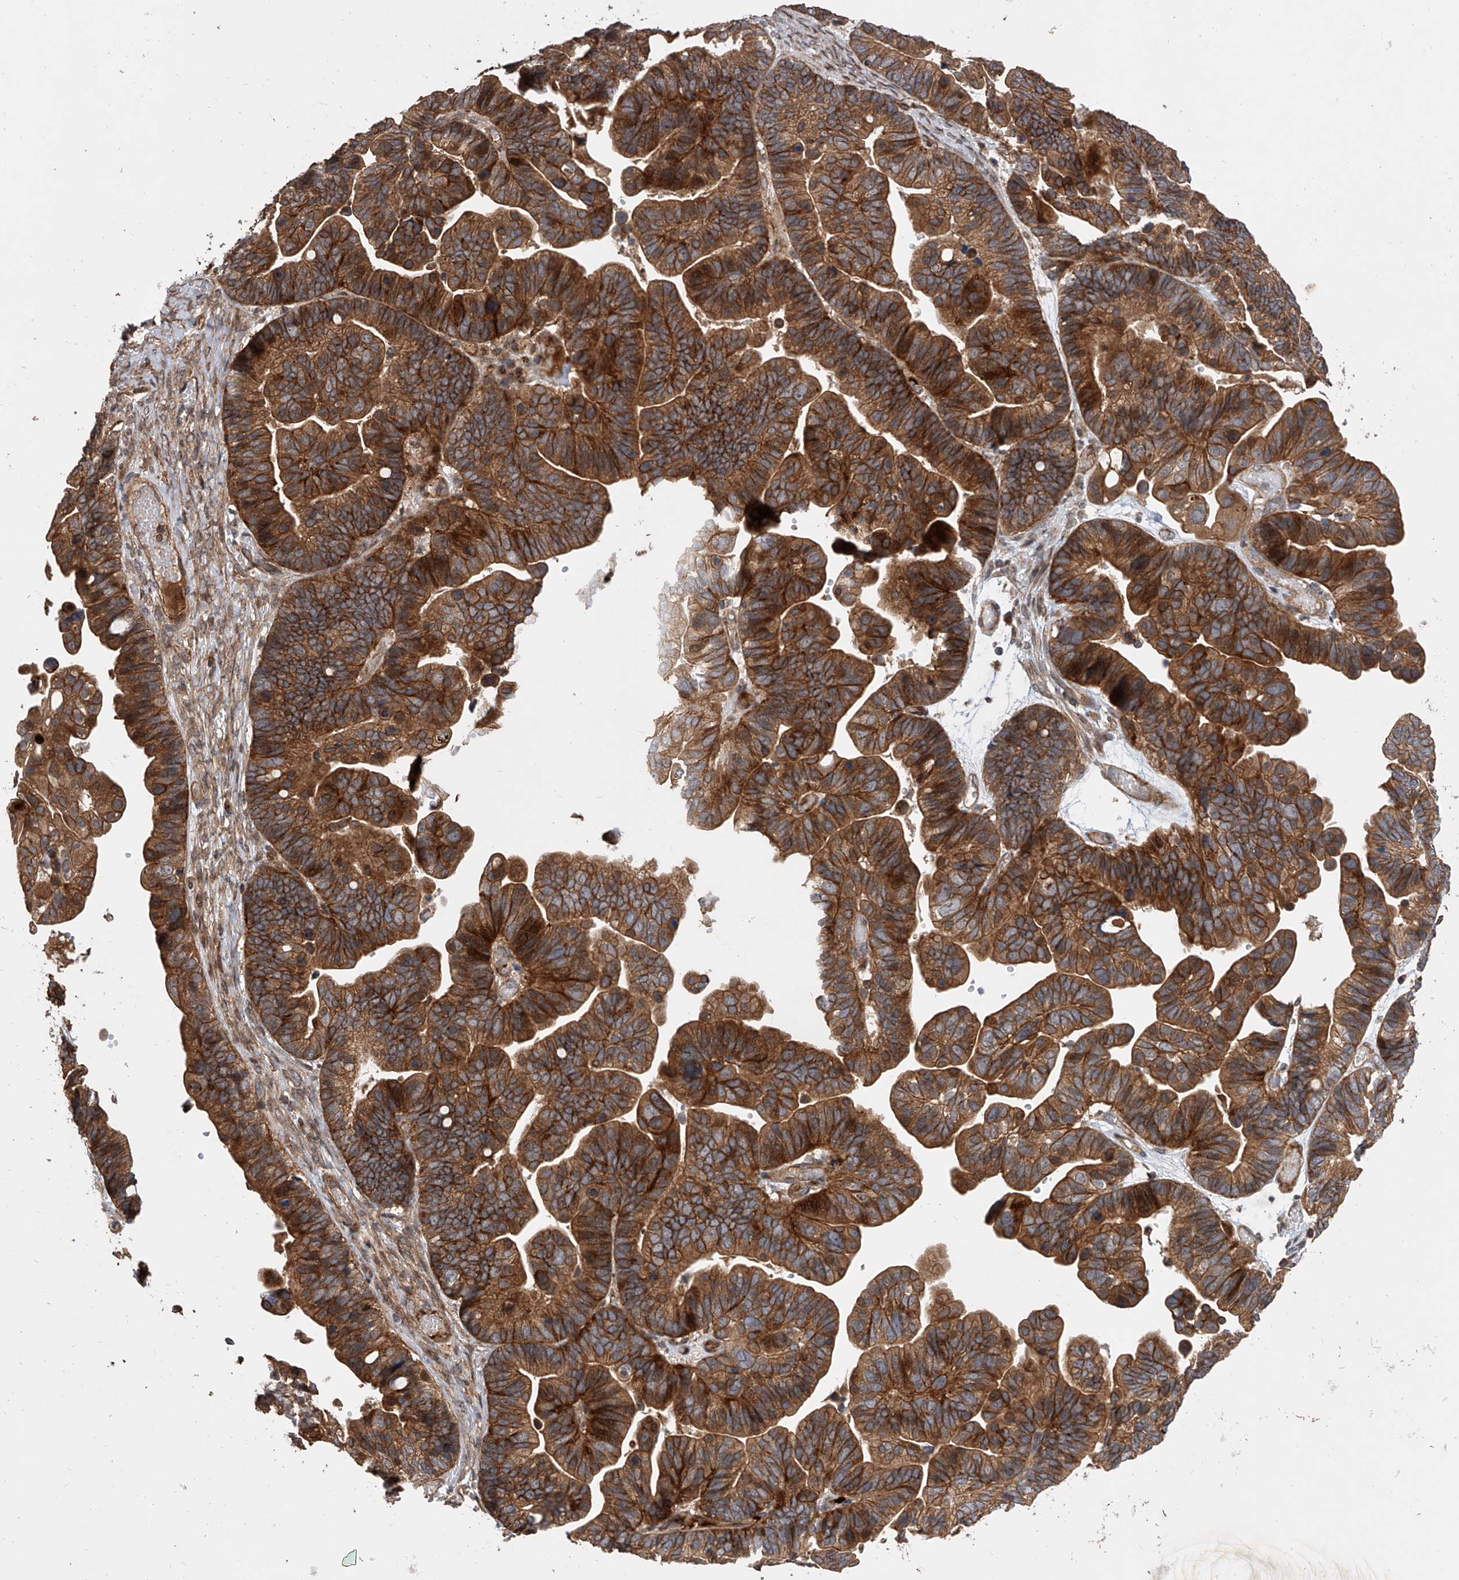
{"staining": {"intensity": "strong", "quantity": ">75%", "location": "cytoplasmic/membranous"}, "tissue": "ovarian cancer", "cell_type": "Tumor cells", "image_type": "cancer", "snomed": [{"axis": "morphology", "description": "Cystadenocarcinoma, serous, NOS"}, {"axis": "topography", "description": "Ovary"}], "caption": "This is a micrograph of immunohistochemistry staining of ovarian serous cystadenocarcinoma, which shows strong positivity in the cytoplasmic/membranous of tumor cells.", "gene": "USP47", "patient": {"sex": "female", "age": 56}}